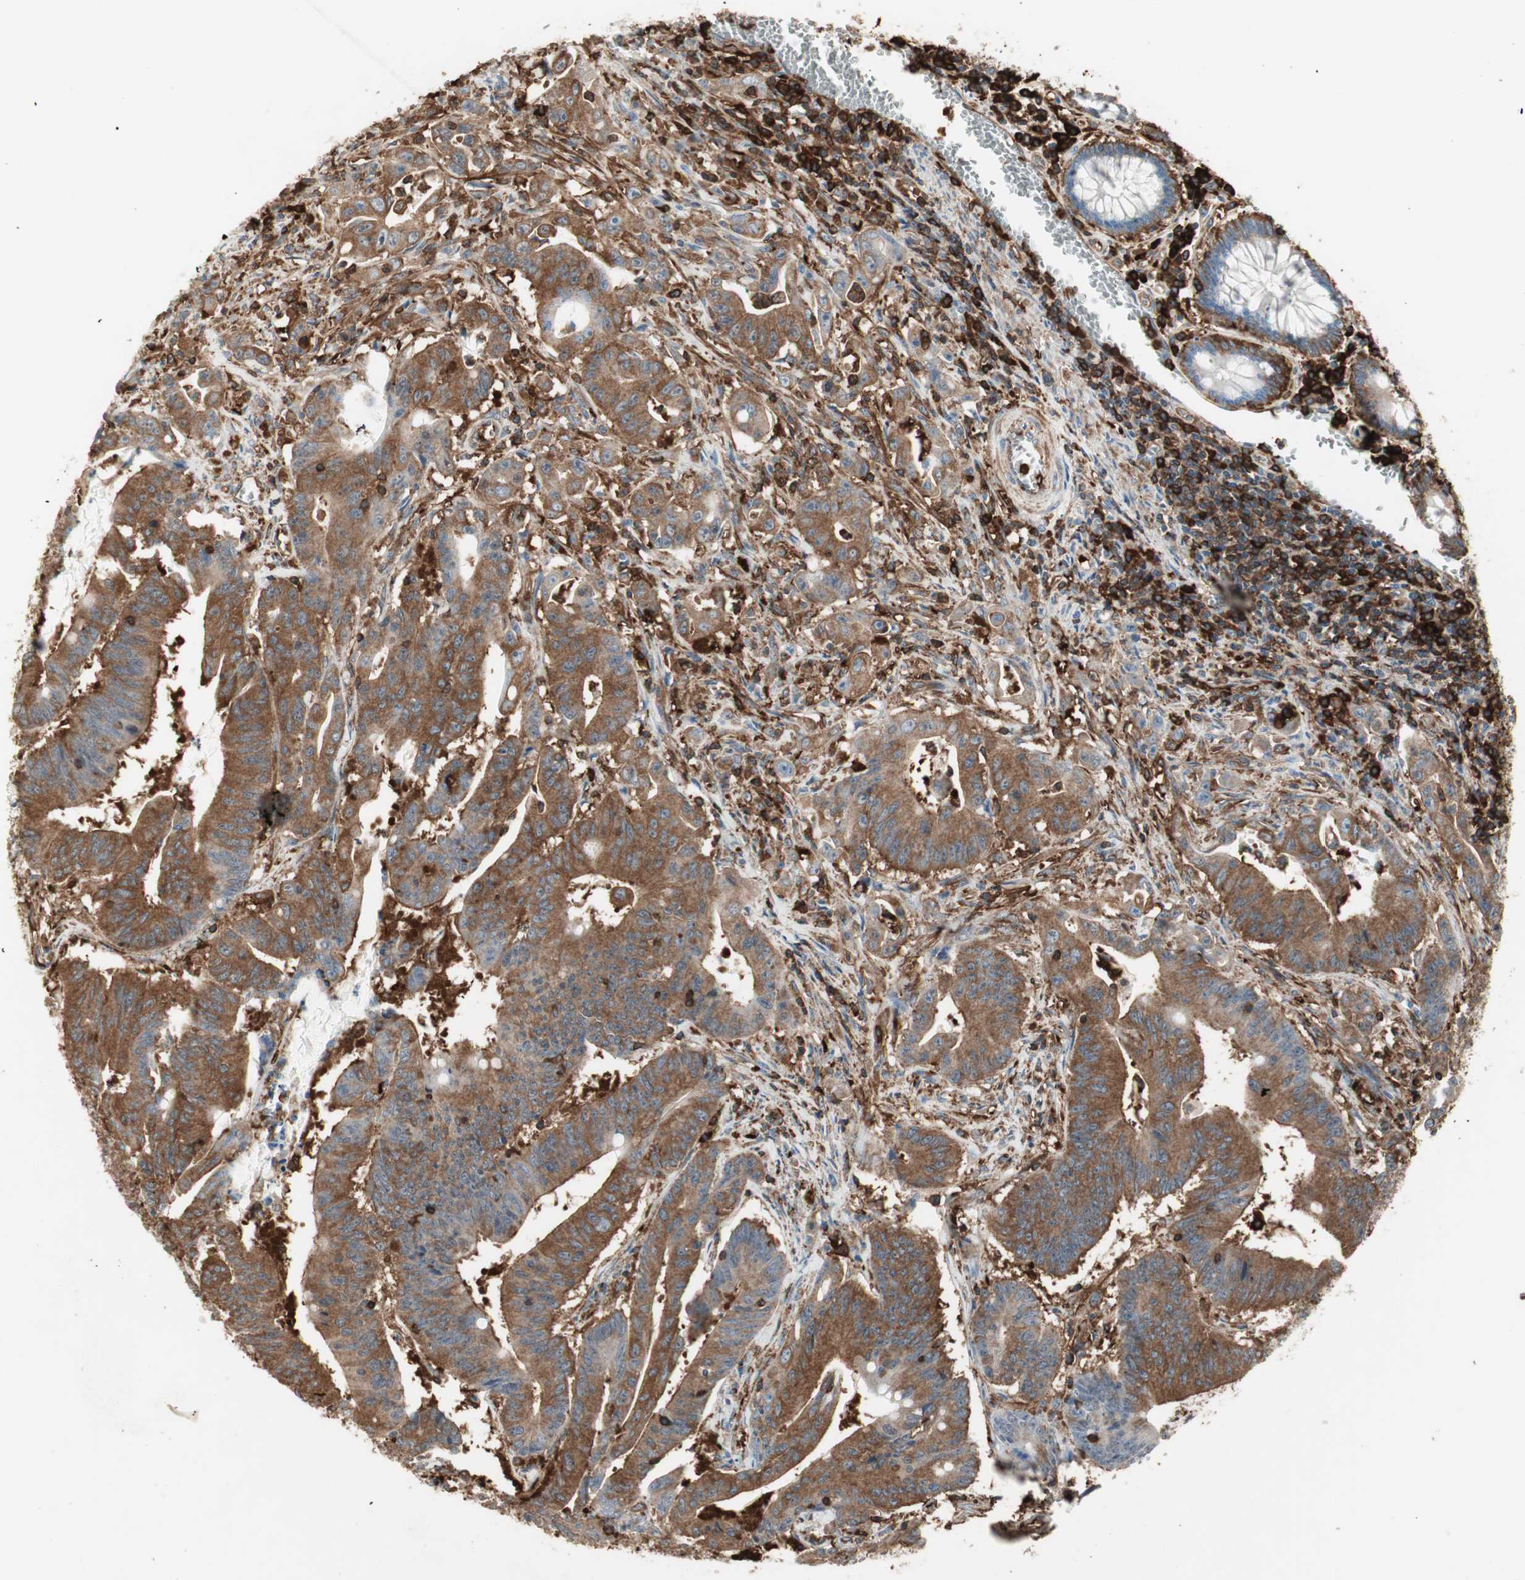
{"staining": {"intensity": "strong", "quantity": ">75%", "location": "cytoplasmic/membranous"}, "tissue": "colorectal cancer", "cell_type": "Tumor cells", "image_type": "cancer", "snomed": [{"axis": "morphology", "description": "Adenocarcinoma, NOS"}, {"axis": "topography", "description": "Colon"}], "caption": "The histopathology image demonstrates staining of colorectal cancer (adenocarcinoma), revealing strong cytoplasmic/membranous protein staining (brown color) within tumor cells.", "gene": "MMP3", "patient": {"sex": "male", "age": 45}}